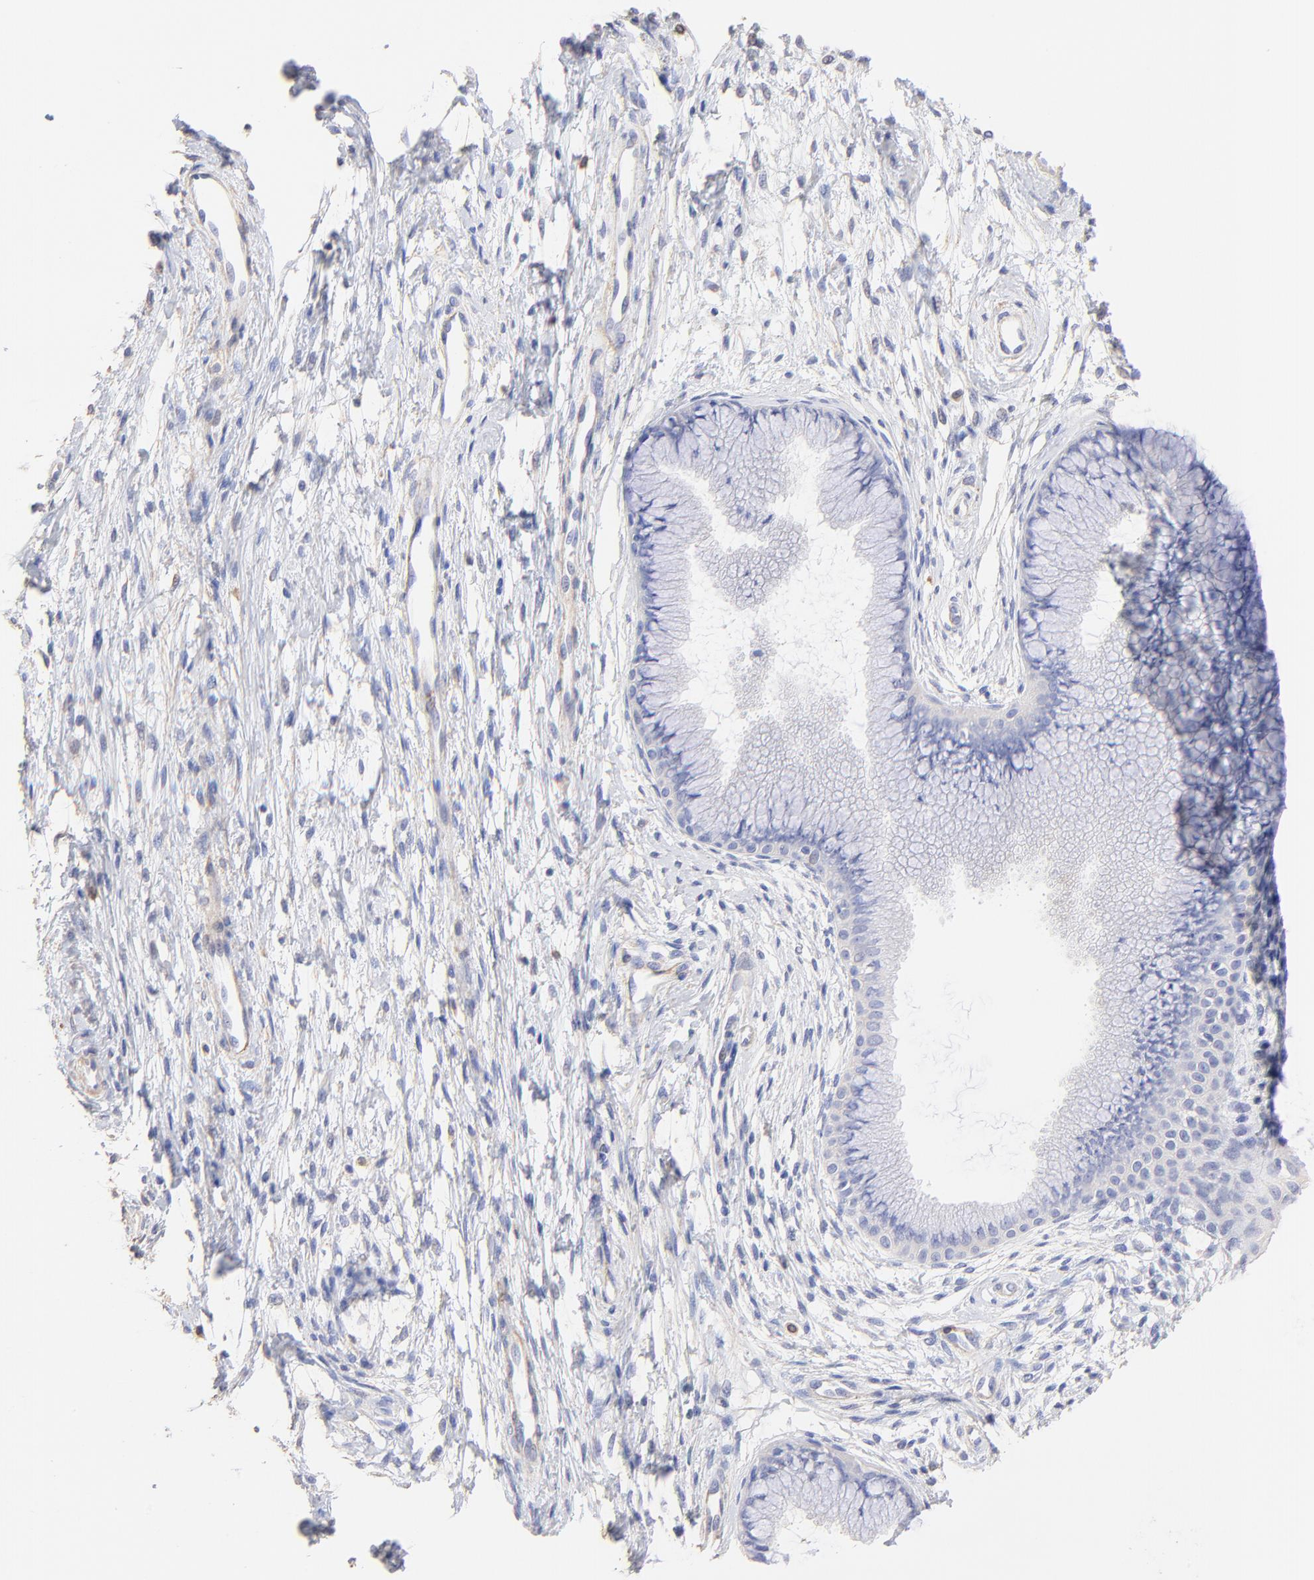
{"staining": {"intensity": "negative", "quantity": "none", "location": "none"}, "tissue": "cervix", "cell_type": "Glandular cells", "image_type": "normal", "snomed": [{"axis": "morphology", "description": "Normal tissue, NOS"}, {"axis": "topography", "description": "Cervix"}], "caption": "Glandular cells are negative for protein expression in benign human cervix. (Immunohistochemistry (ihc), brightfield microscopy, high magnification).", "gene": "ACTRT1", "patient": {"sex": "female", "age": 39}}